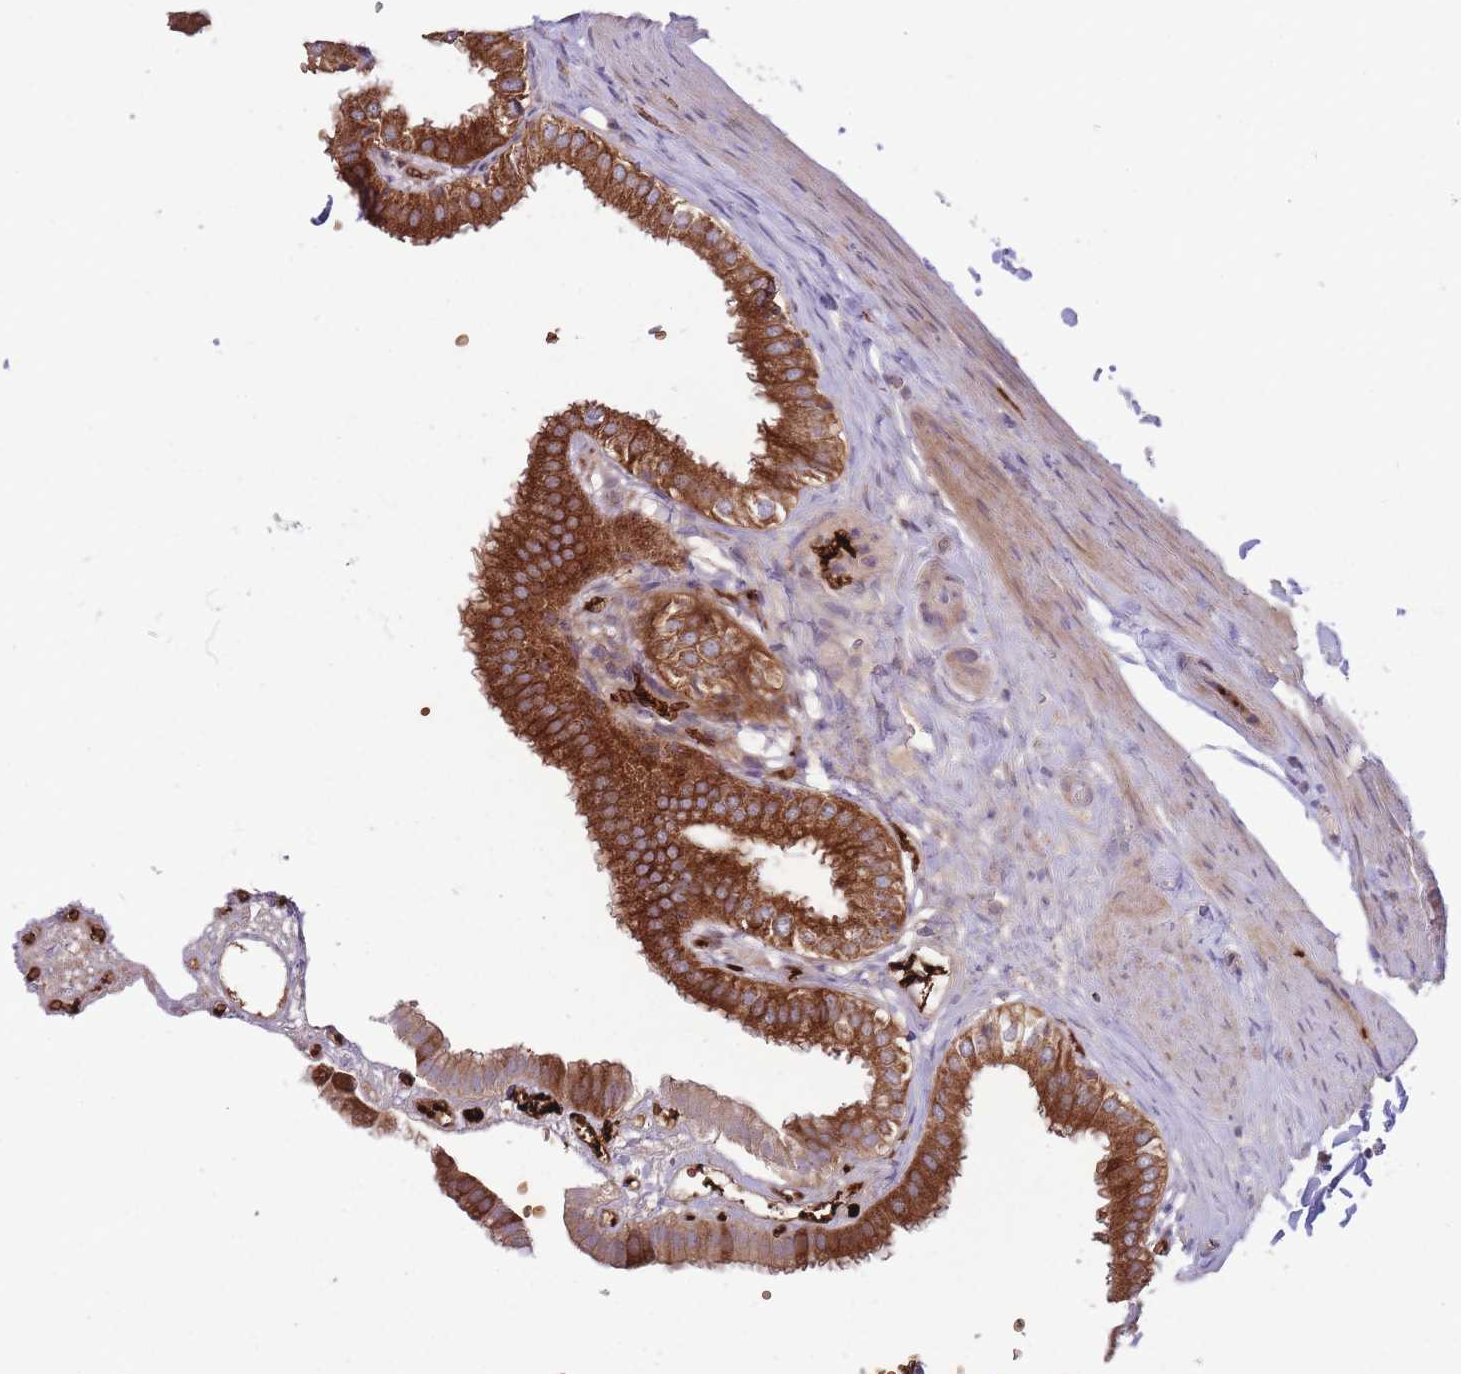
{"staining": {"intensity": "strong", "quantity": ">75%", "location": "cytoplasmic/membranous"}, "tissue": "gallbladder", "cell_type": "Glandular cells", "image_type": "normal", "snomed": [{"axis": "morphology", "description": "Normal tissue, NOS"}, {"axis": "topography", "description": "Gallbladder"}], "caption": "Gallbladder stained with a protein marker exhibits strong staining in glandular cells.", "gene": "ANKRD10", "patient": {"sex": "female", "age": 61}}